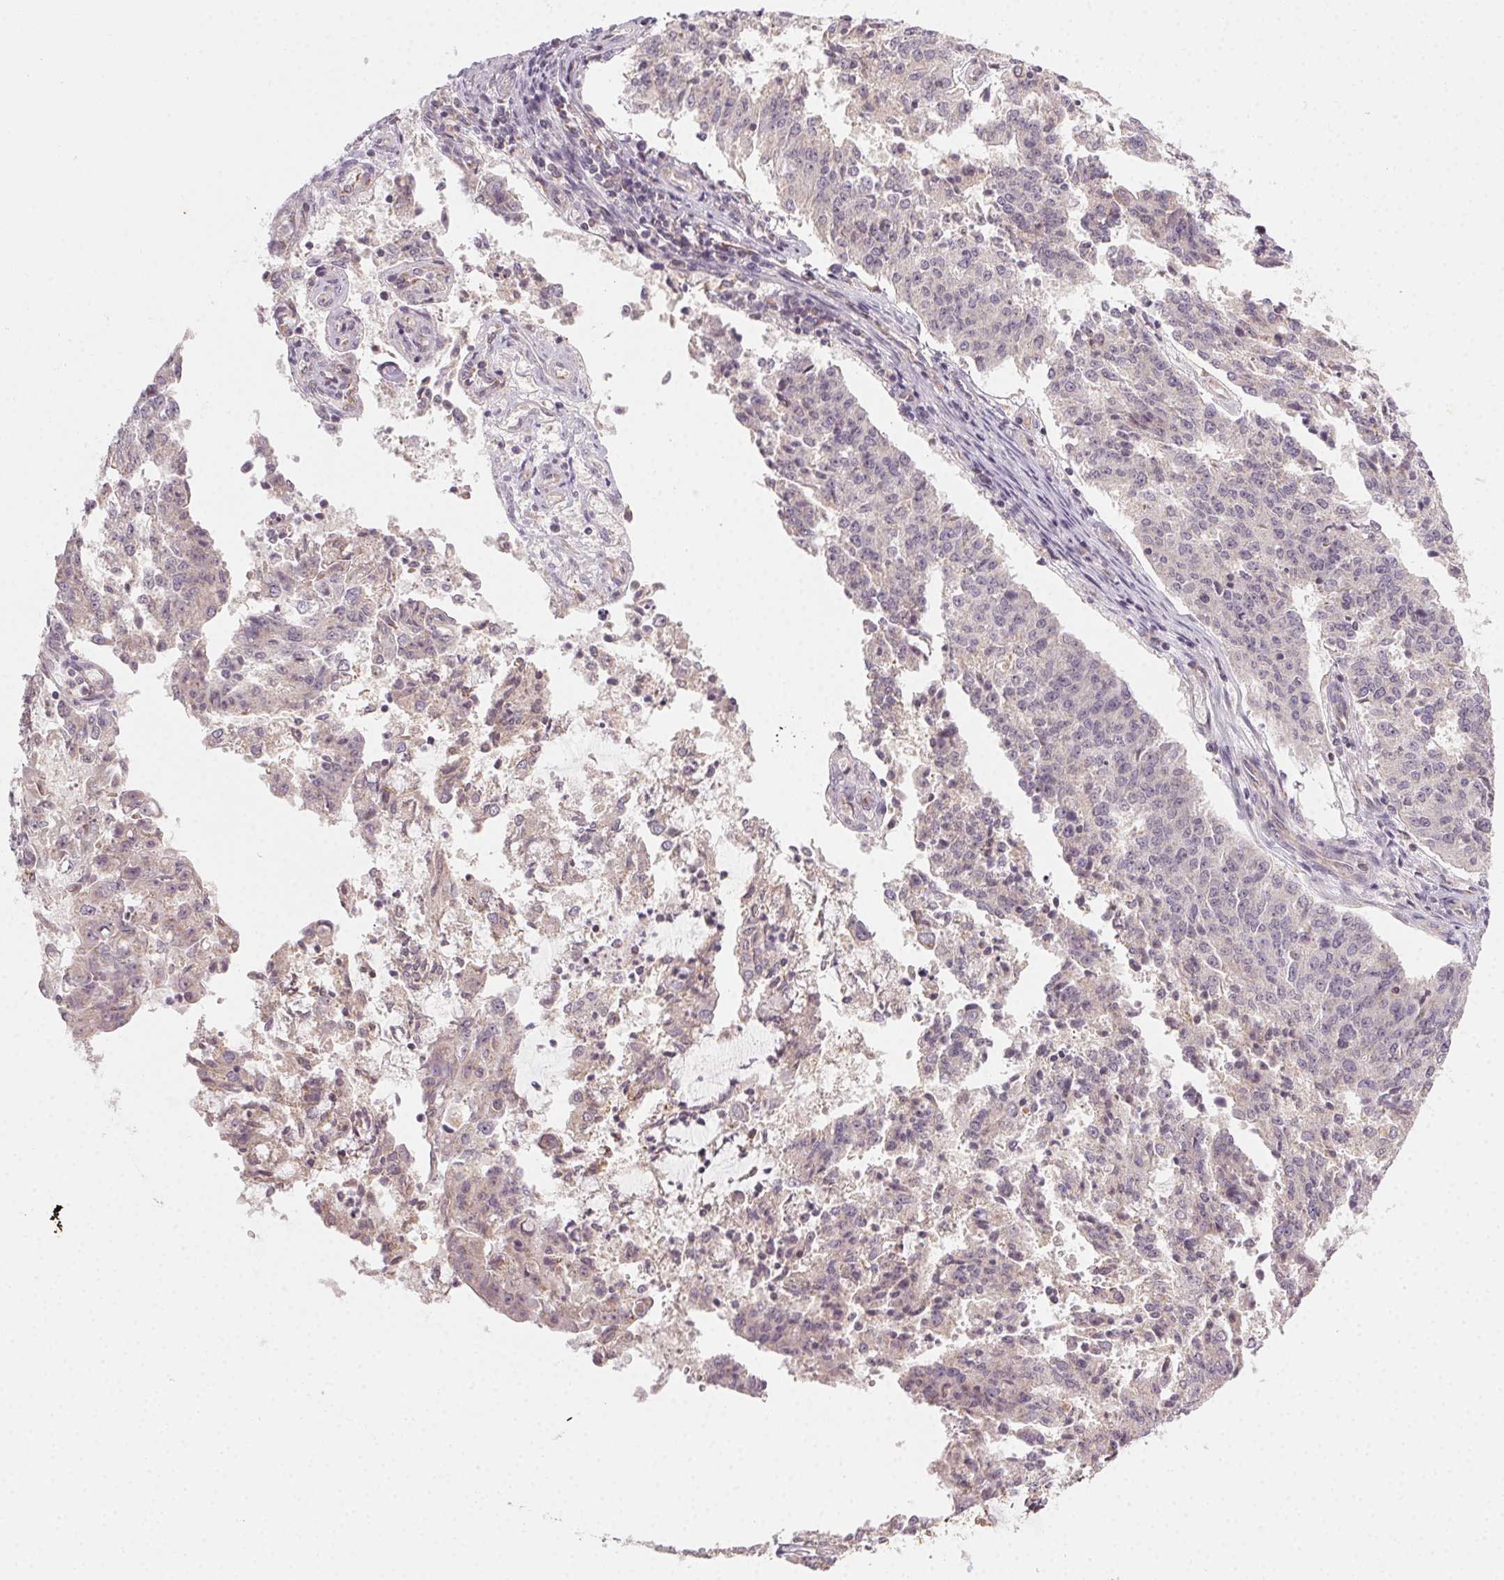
{"staining": {"intensity": "weak", "quantity": "25%-75%", "location": "cytoplasmic/membranous"}, "tissue": "endometrial cancer", "cell_type": "Tumor cells", "image_type": "cancer", "snomed": [{"axis": "morphology", "description": "Adenocarcinoma, NOS"}, {"axis": "topography", "description": "Endometrium"}], "caption": "IHC histopathology image of neoplastic tissue: human endometrial cancer (adenocarcinoma) stained using IHC displays low levels of weak protein expression localized specifically in the cytoplasmic/membranous of tumor cells, appearing as a cytoplasmic/membranous brown color.", "gene": "NCOA4", "patient": {"sex": "female", "age": 82}}